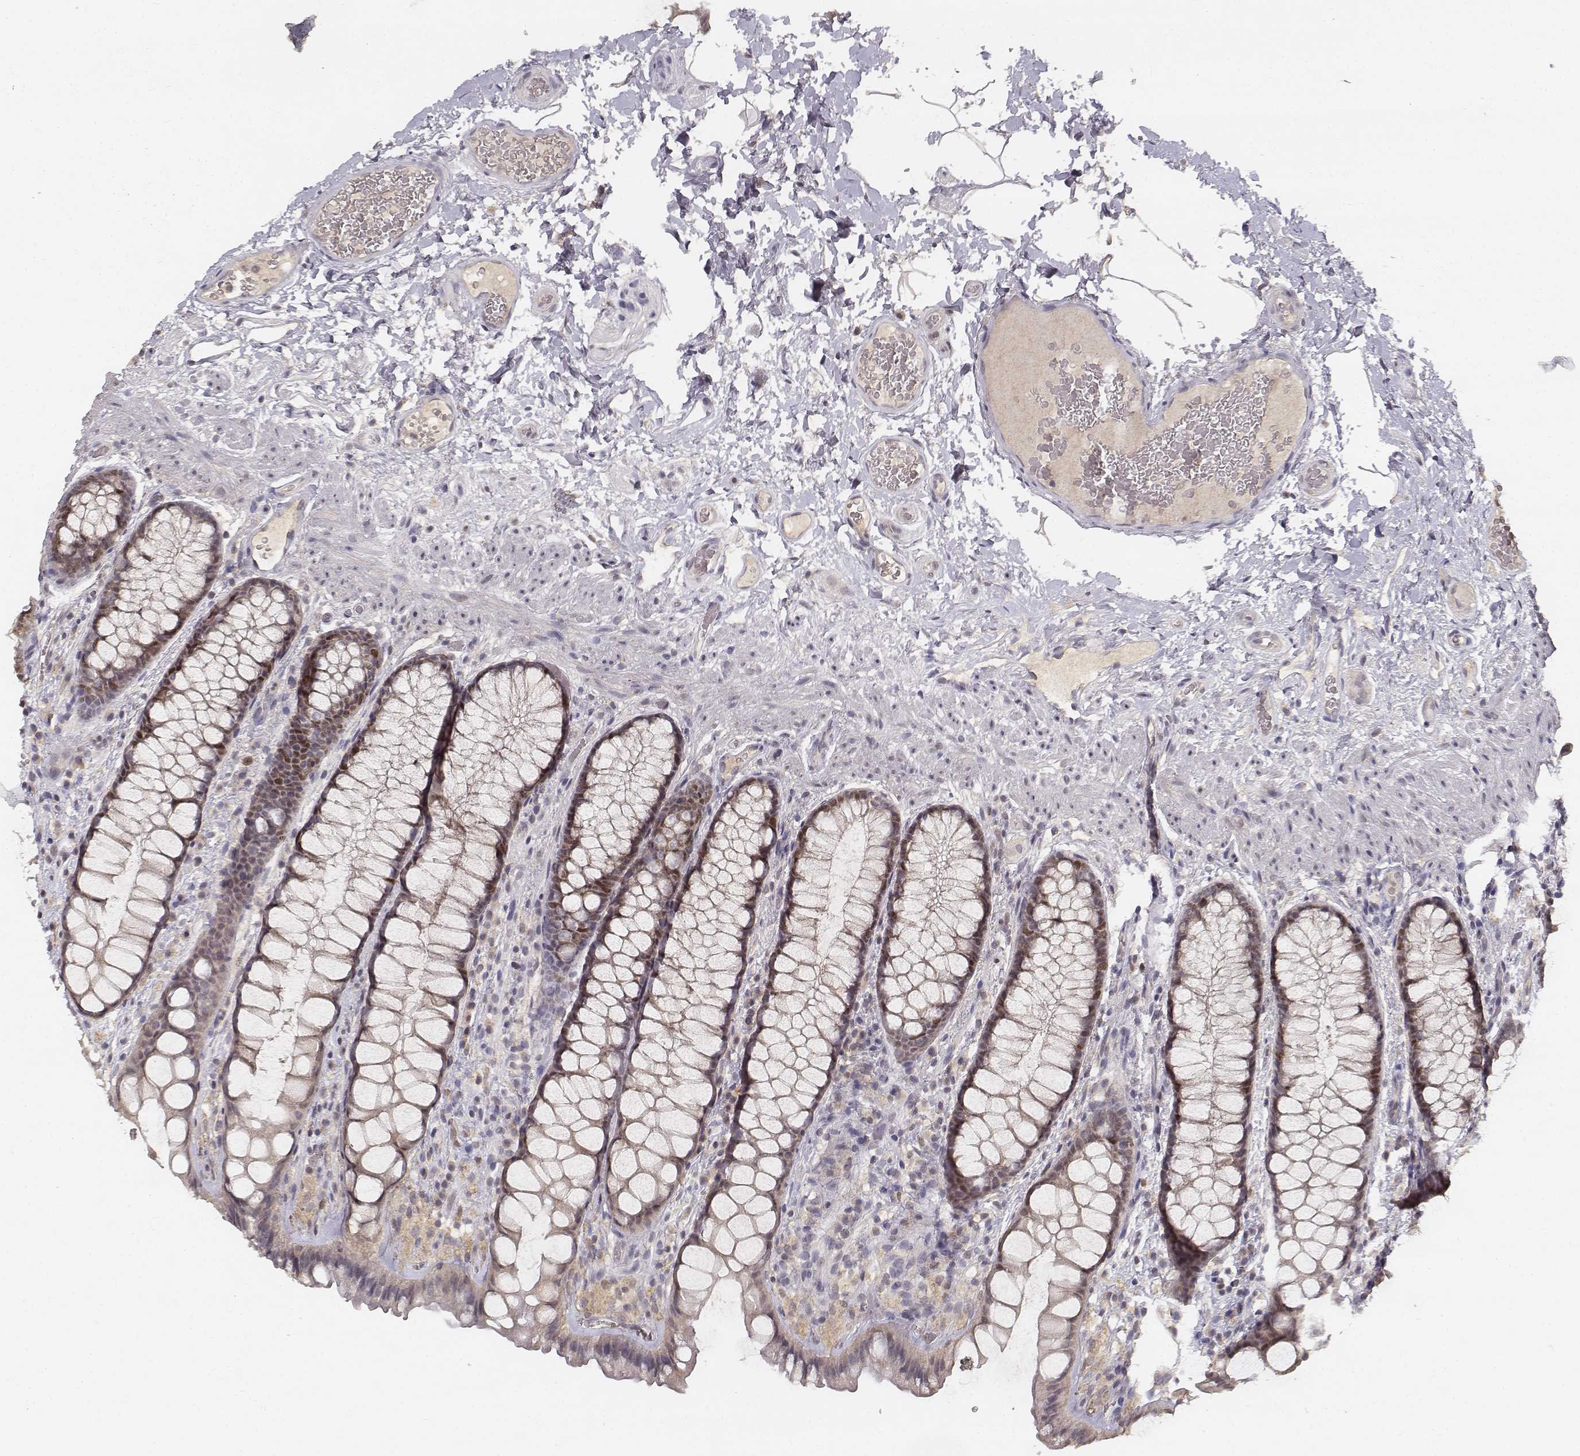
{"staining": {"intensity": "strong", "quantity": "25%-75%", "location": "nuclear"}, "tissue": "rectum", "cell_type": "Glandular cells", "image_type": "normal", "snomed": [{"axis": "morphology", "description": "Normal tissue, NOS"}, {"axis": "topography", "description": "Rectum"}], "caption": "This photomicrograph reveals benign rectum stained with IHC to label a protein in brown. The nuclear of glandular cells show strong positivity for the protein. Nuclei are counter-stained blue.", "gene": "FANCD2", "patient": {"sex": "female", "age": 62}}